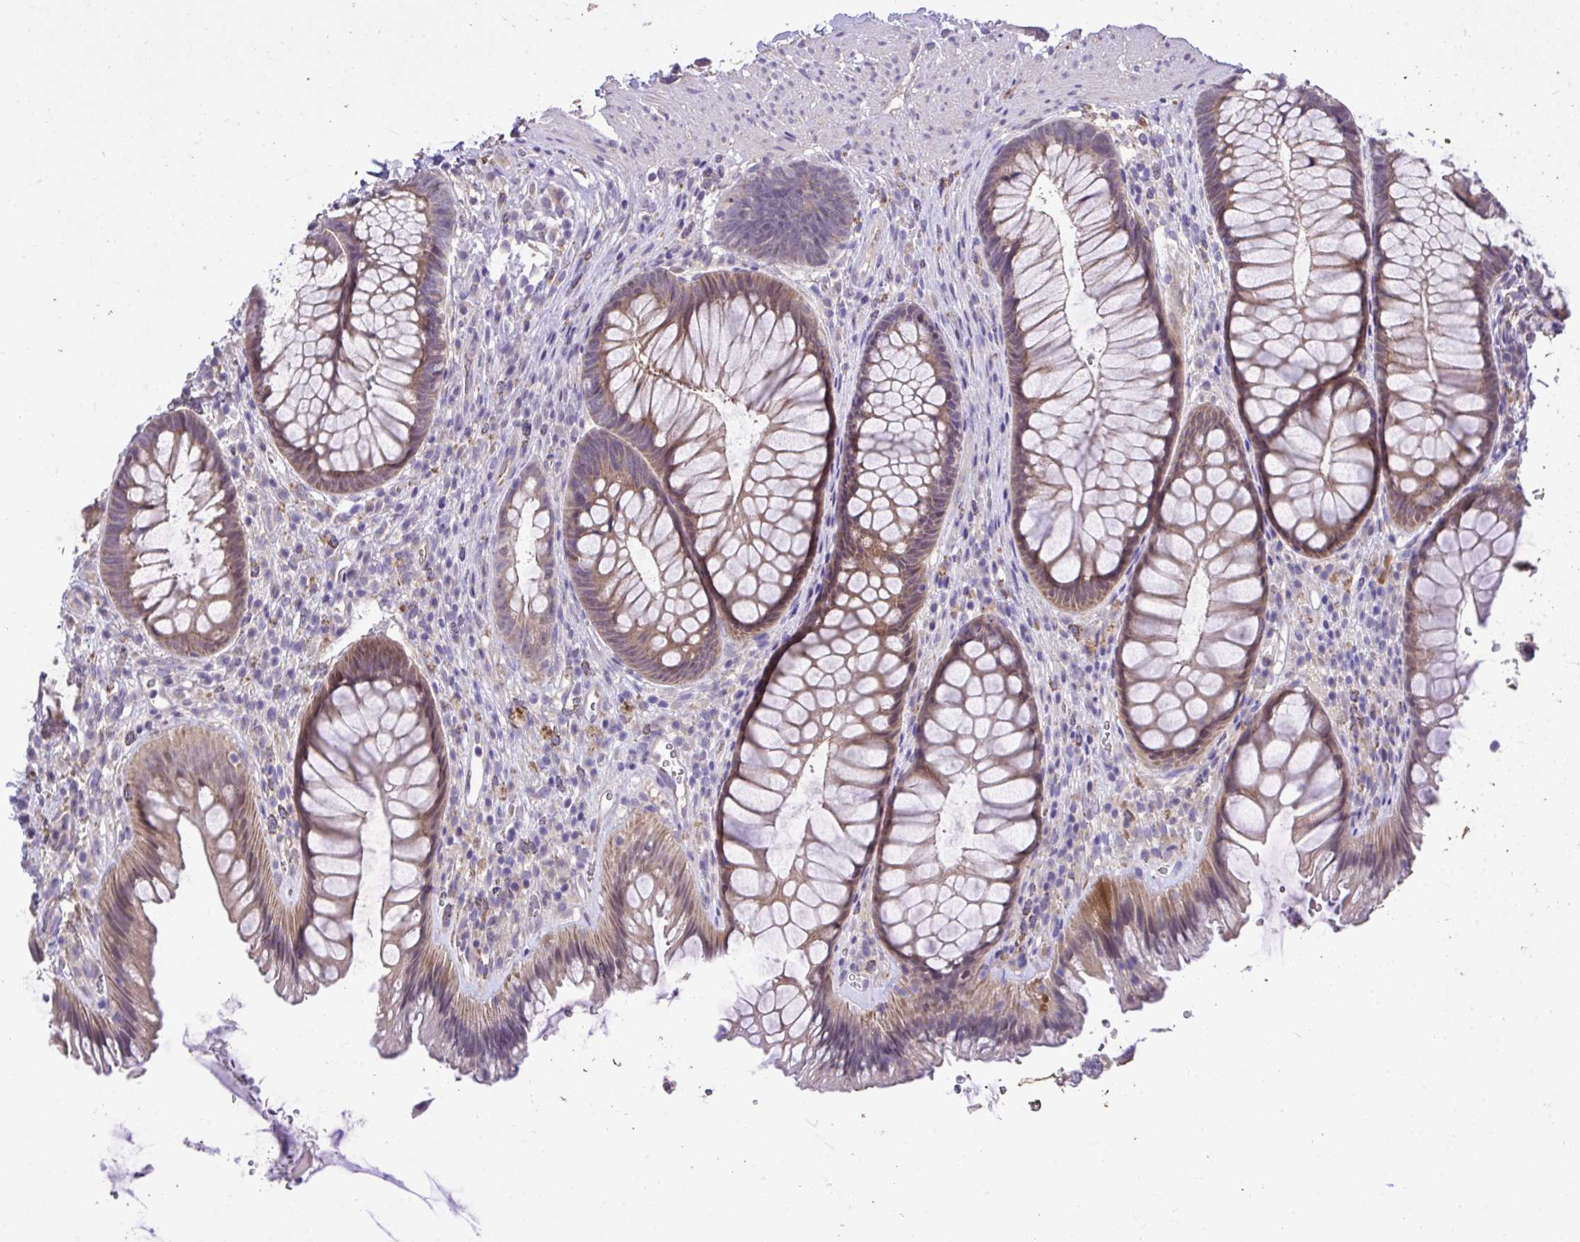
{"staining": {"intensity": "moderate", "quantity": ">75%", "location": "cytoplasmic/membranous"}, "tissue": "rectum", "cell_type": "Glandular cells", "image_type": "normal", "snomed": [{"axis": "morphology", "description": "Normal tissue, NOS"}, {"axis": "topography", "description": "Rectum"}], "caption": "IHC image of benign rectum stained for a protein (brown), which displays medium levels of moderate cytoplasmic/membranous expression in about >75% of glandular cells.", "gene": "MPC2", "patient": {"sex": "male", "age": 53}}